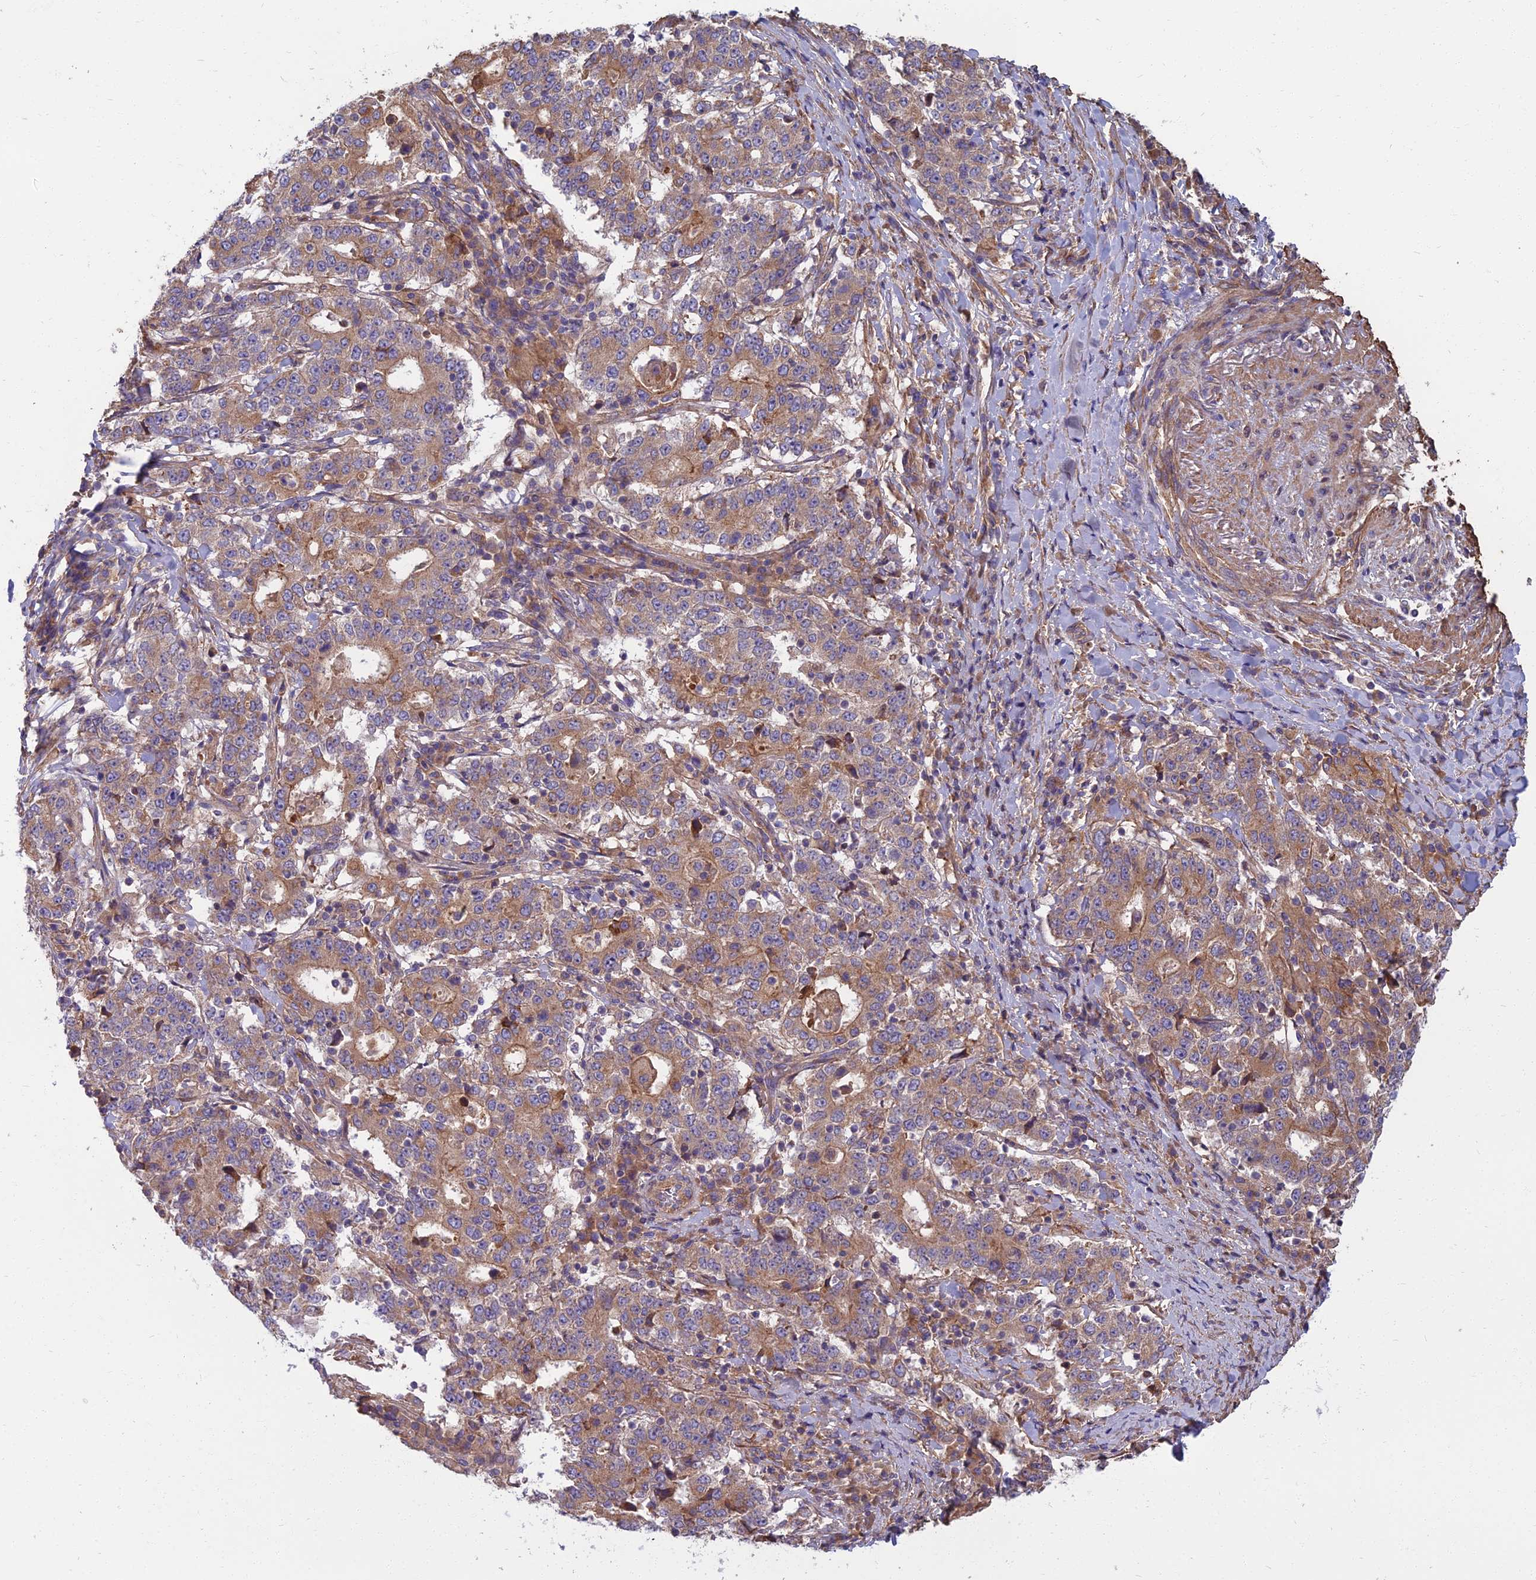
{"staining": {"intensity": "moderate", "quantity": ">75%", "location": "cytoplasmic/membranous"}, "tissue": "stomach cancer", "cell_type": "Tumor cells", "image_type": "cancer", "snomed": [{"axis": "morphology", "description": "Adenocarcinoma, NOS"}, {"axis": "topography", "description": "Stomach"}], "caption": "An IHC photomicrograph of tumor tissue is shown. Protein staining in brown shows moderate cytoplasmic/membranous positivity in stomach adenocarcinoma within tumor cells.", "gene": "WDR24", "patient": {"sex": "male", "age": 59}}